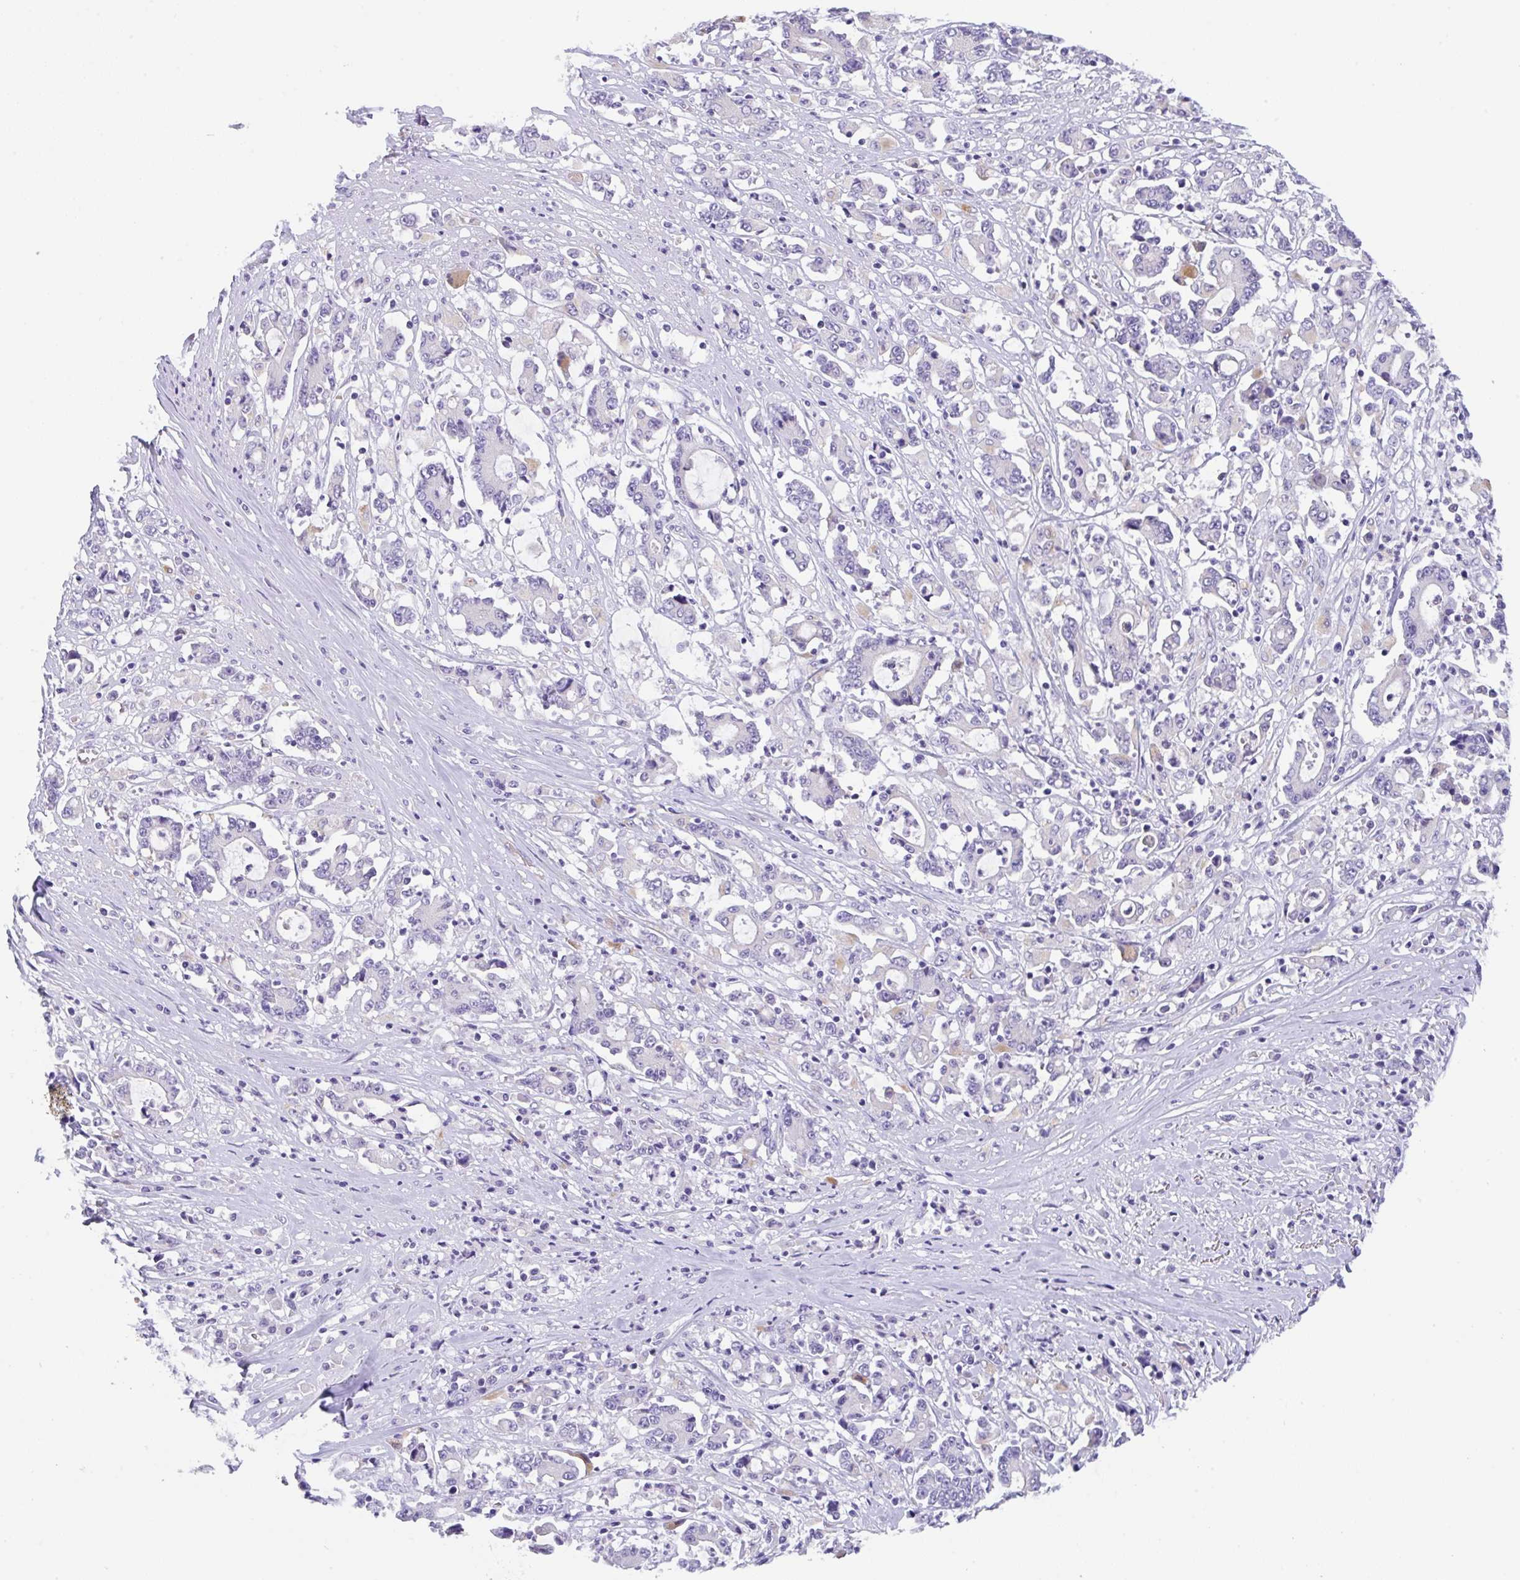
{"staining": {"intensity": "negative", "quantity": "none", "location": "none"}, "tissue": "stomach cancer", "cell_type": "Tumor cells", "image_type": "cancer", "snomed": [{"axis": "morphology", "description": "Adenocarcinoma, NOS"}, {"axis": "topography", "description": "Stomach, upper"}], "caption": "DAB immunohistochemical staining of stomach adenocarcinoma demonstrates no significant staining in tumor cells. The staining is performed using DAB (3,3'-diaminobenzidine) brown chromogen with nuclei counter-stained in using hematoxylin.", "gene": "TRAF4", "patient": {"sex": "male", "age": 68}}